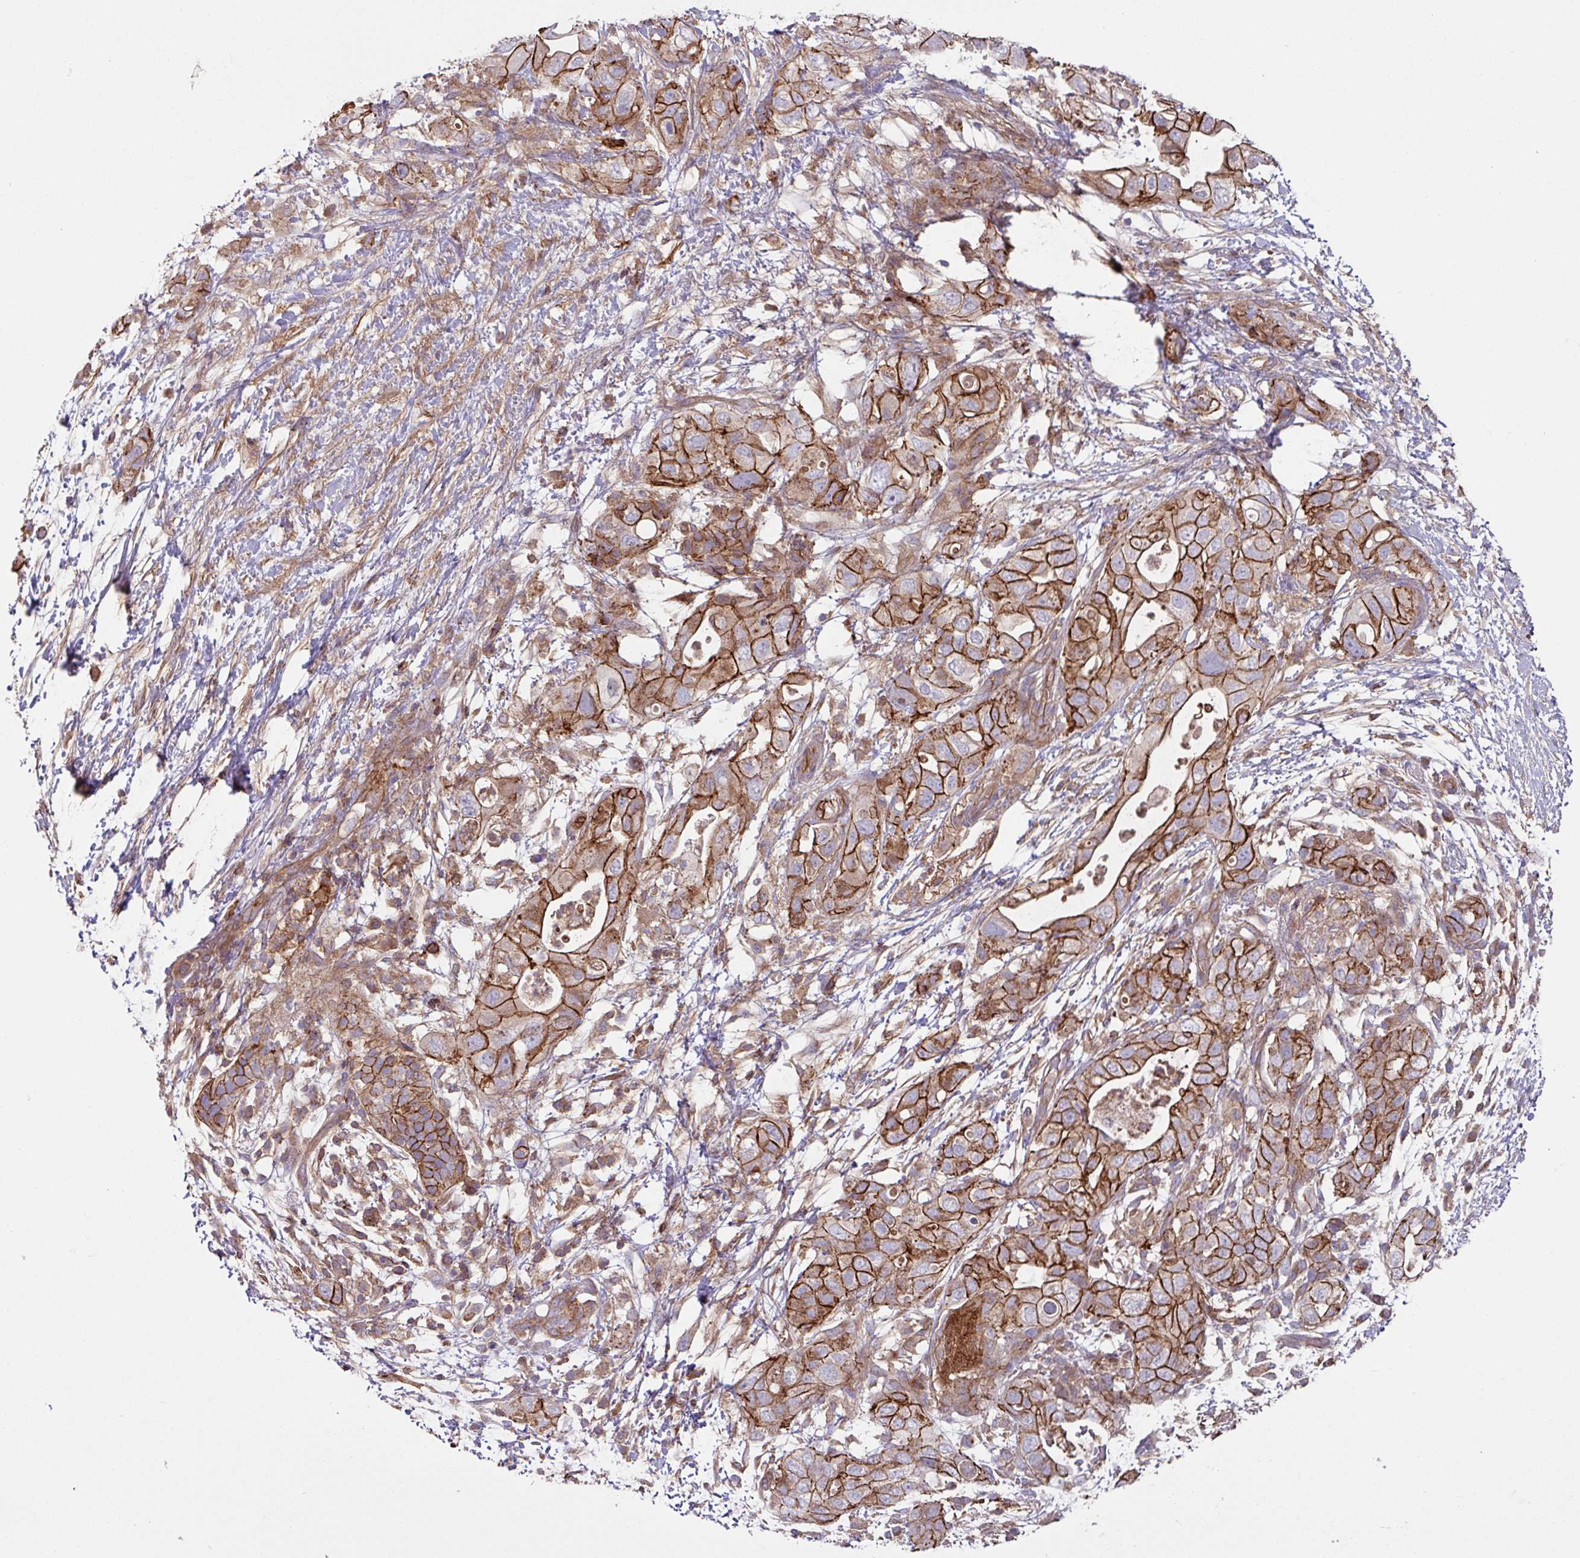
{"staining": {"intensity": "strong", "quantity": ">75%", "location": "cytoplasmic/membranous"}, "tissue": "pancreatic cancer", "cell_type": "Tumor cells", "image_type": "cancer", "snomed": [{"axis": "morphology", "description": "Adenocarcinoma, NOS"}, {"axis": "topography", "description": "Pancreas"}], "caption": "High-magnification brightfield microscopy of adenocarcinoma (pancreatic) stained with DAB (brown) and counterstained with hematoxylin (blue). tumor cells exhibit strong cytoplasmic/membranous expression is seen in approximately>75% of cells.", "gene": "RIC1", "patient": {"sex": "female", "age": 72}}